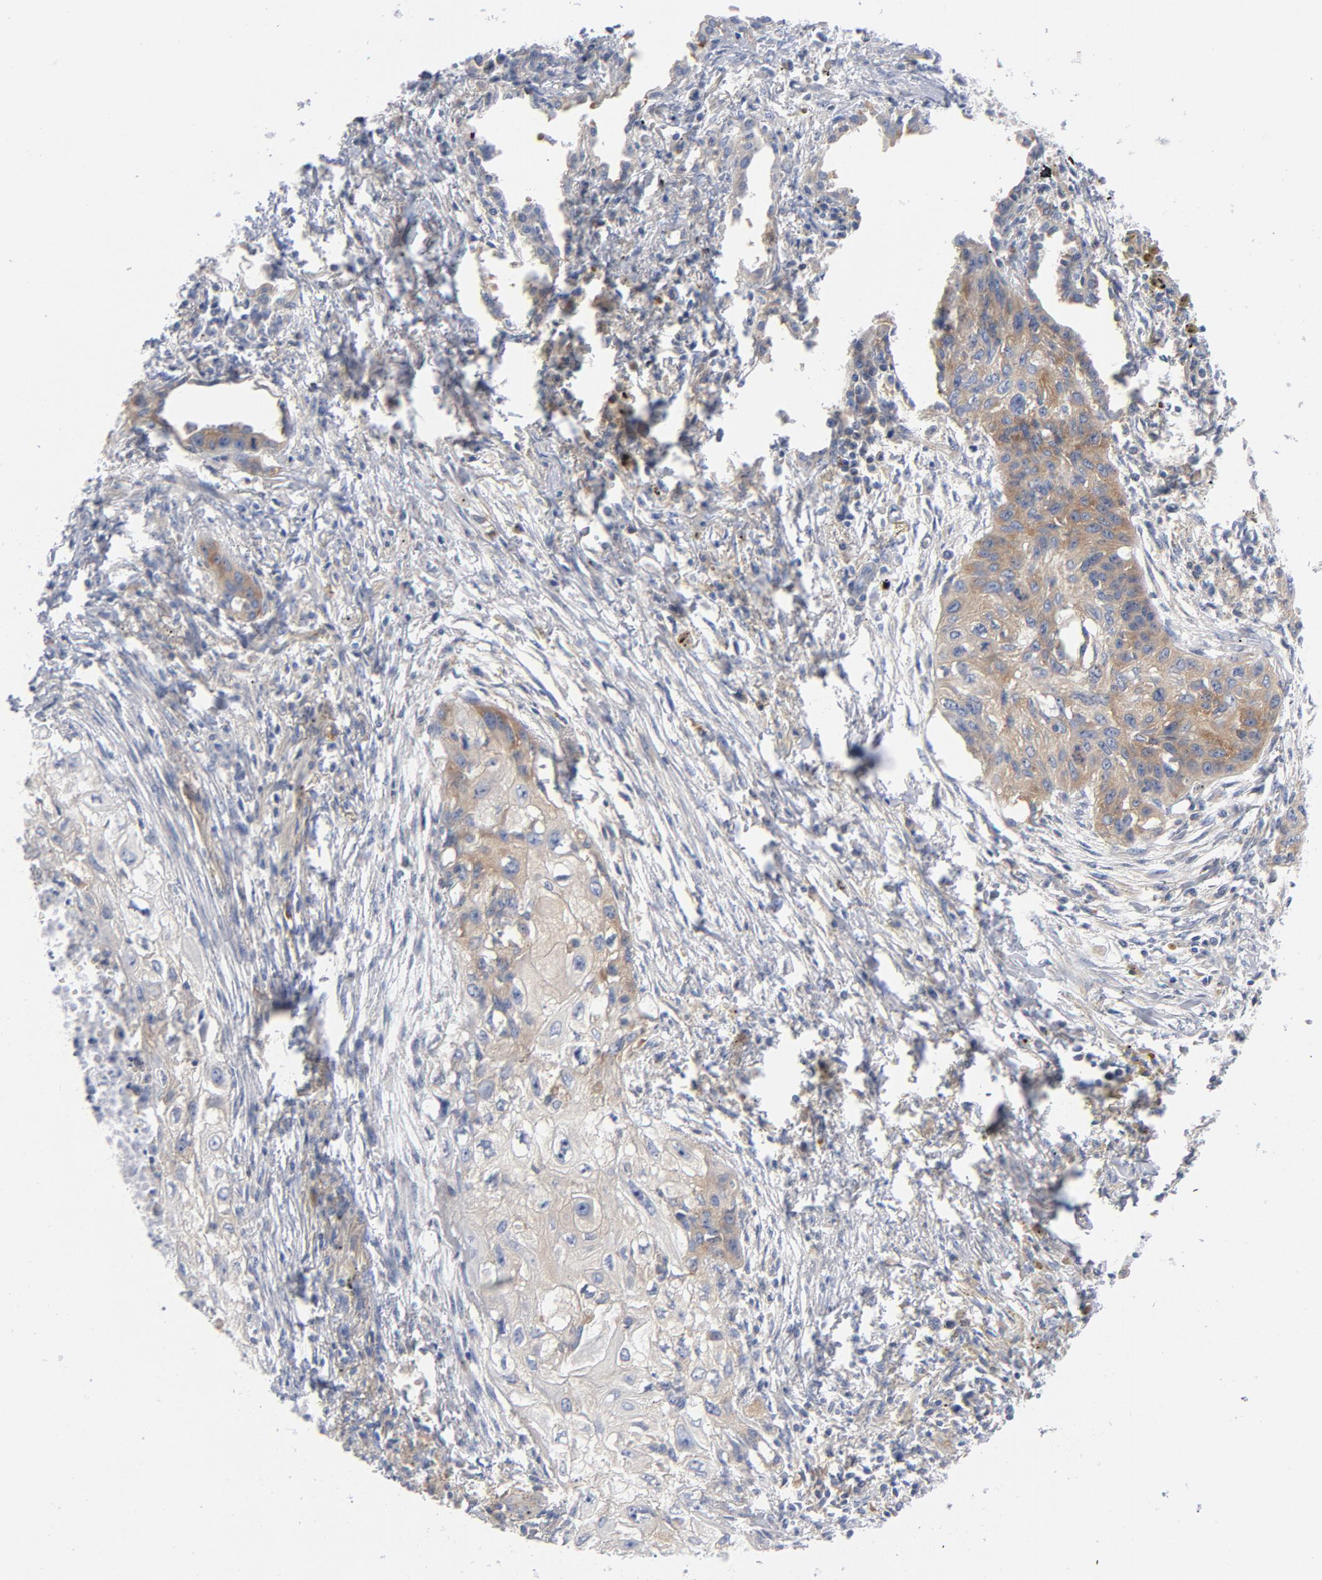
{"staining": {"intensity": "moderate", "quantity": "<25%", "location": "cytoplasmic/membranous"}, "tissue": "lung cancer", "cell_type": "Tumor cells", "image_type": "cancer", "snomed": [{"axis": "morphology", "description": "Squamous cell carcinoma, NOS"}, {"axis": "topography", "description": "Lung"}], "caption": "Approximately <25% of tumor cells in human squamous cell carcinoma (lung) exhibit moderate cytoplasmic/membranous protein staining as visualized by brown immunohistochemical staining.", "gene": "CD86", "patient": {"sex": "male", "age": 71}}